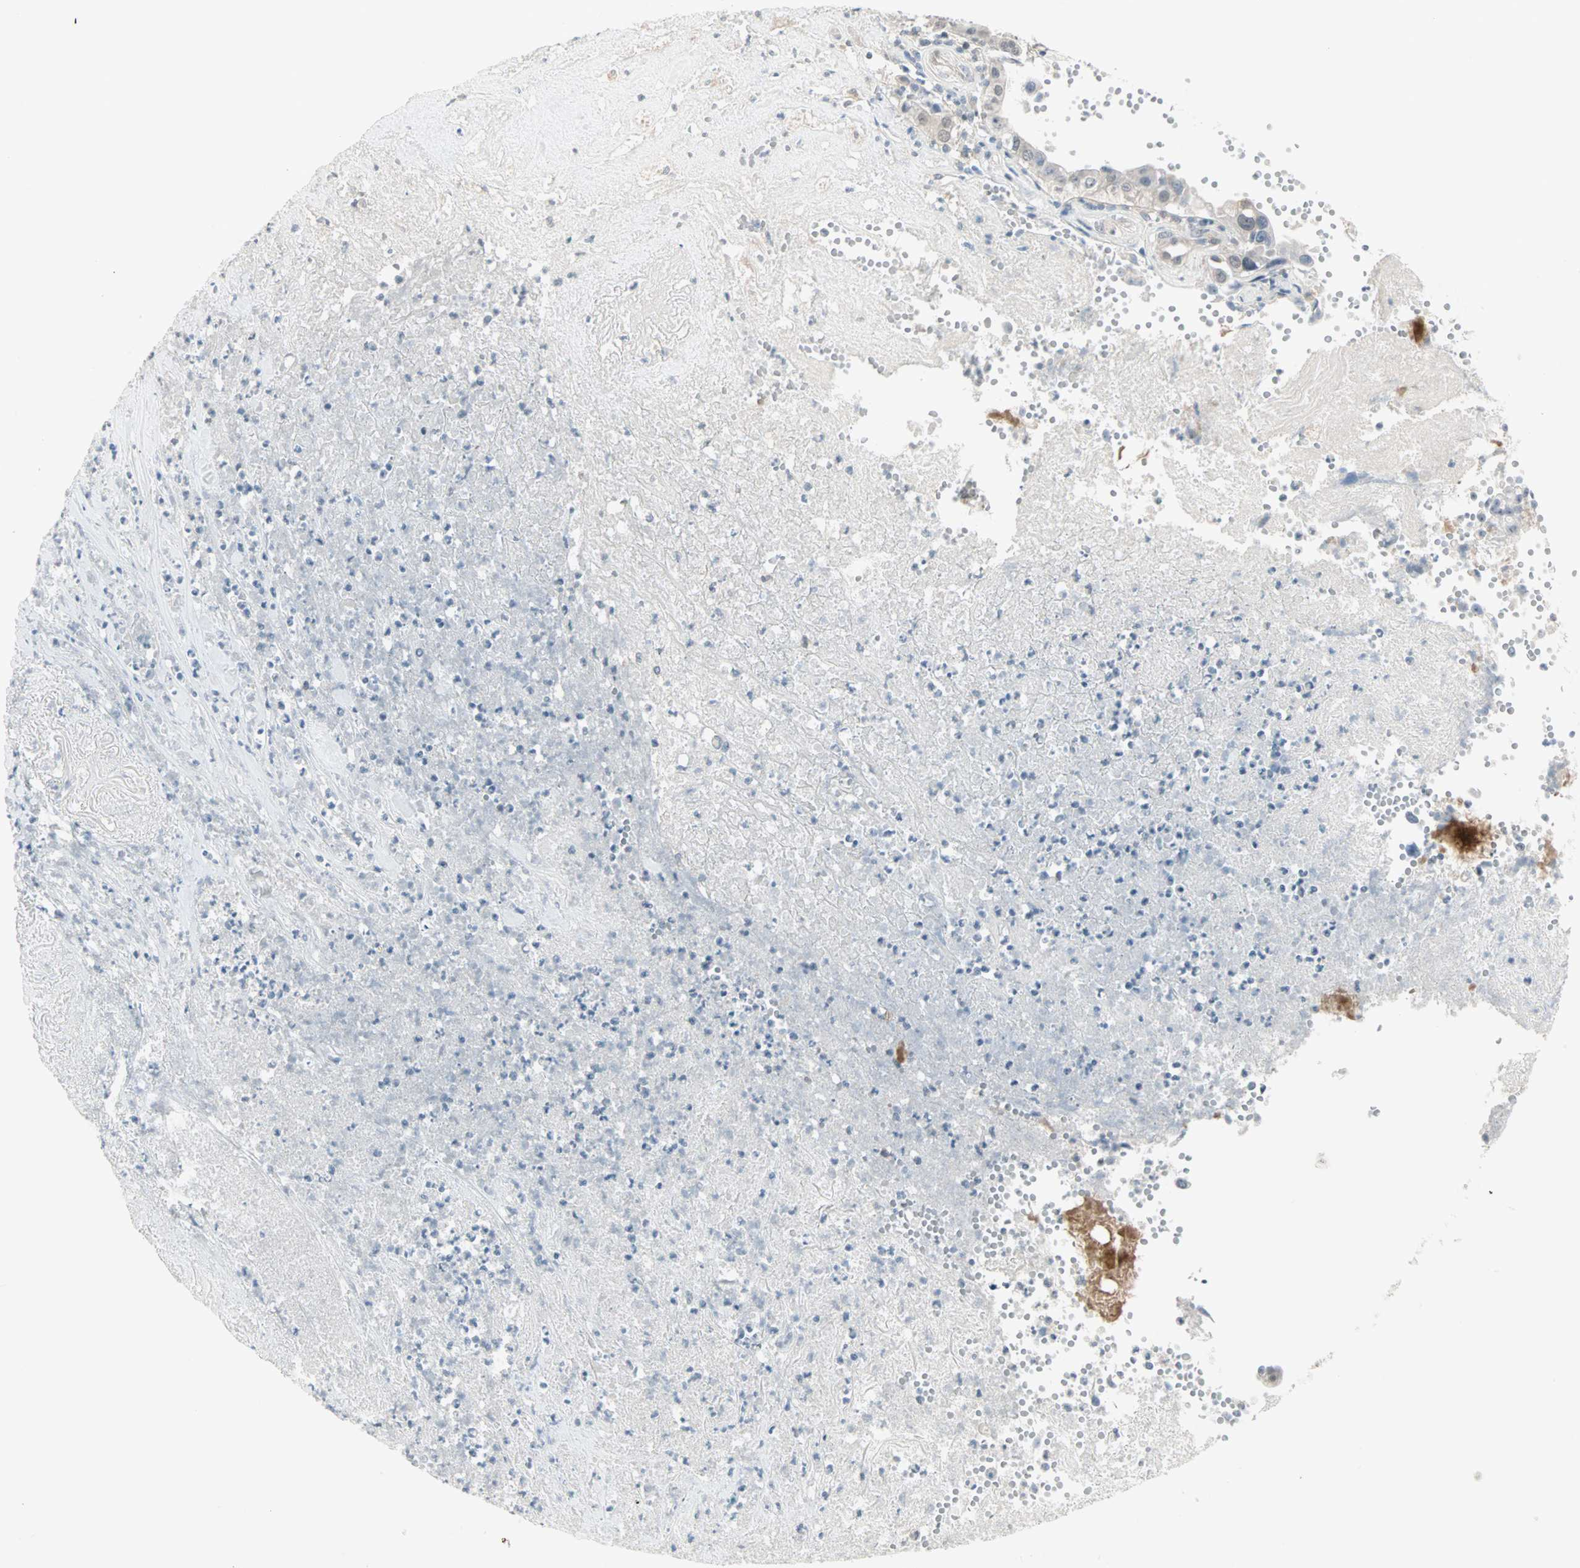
{"staining": {"intensity": "negative", "quantity": "none", "location": "none"}, "tissue": "liver cancer", "cell_type": "Tumor cells", "image_type": "cancer", "snomed": [{"axis": "morphology", "description": "Cholangiocarcinoma"}, {"axis": "topography", "description": "Liver"}], "caption": "This is an IHC image of human cholangiocarcinoma (liver). There is no staining in tumor cells.", "gene": "PTPA", "patient": {"sex": "female", "age": 61}}